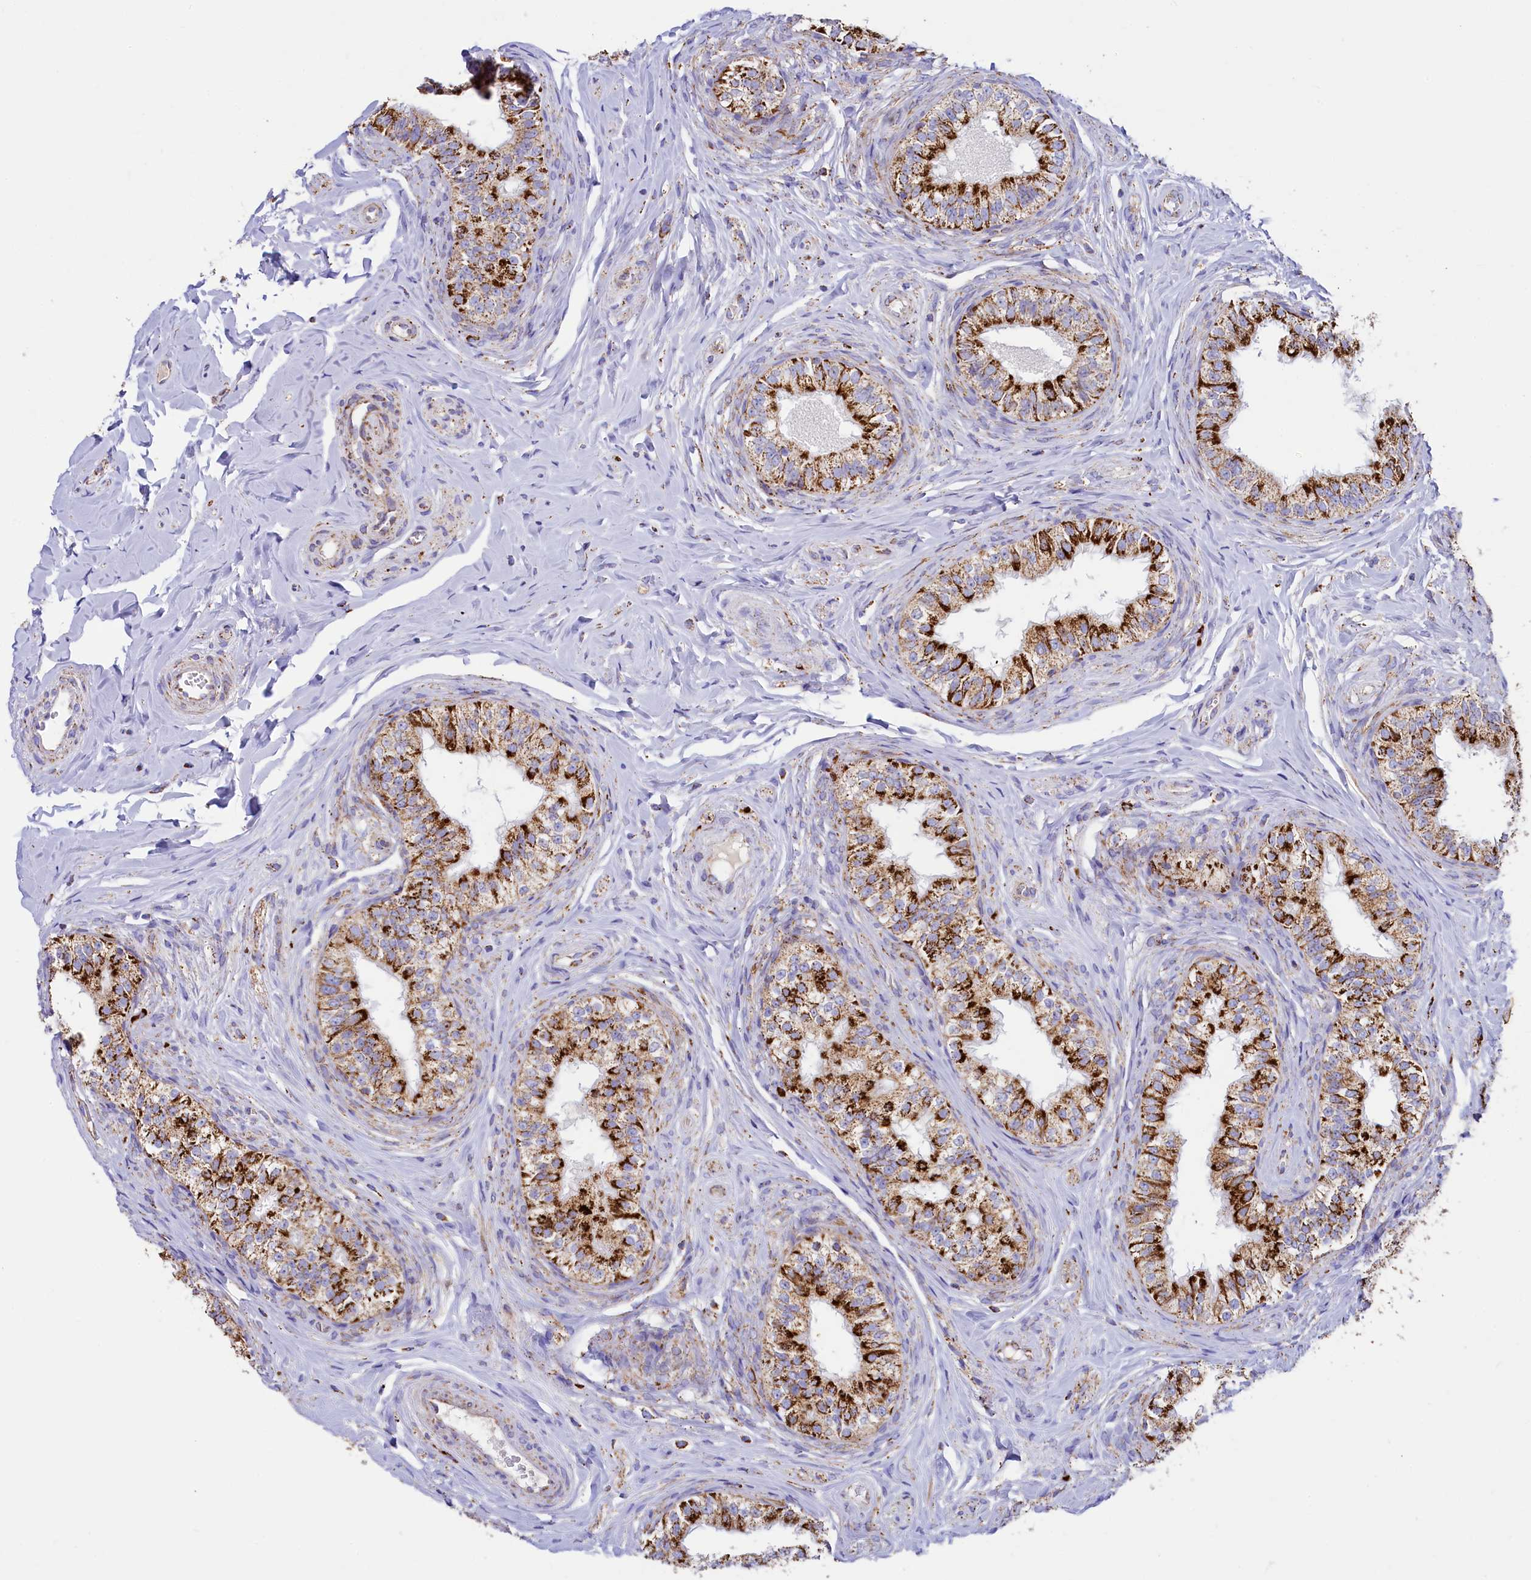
{"staining": {"intensity": "strong", "quantity": ">75%", "location": "cytoplasmic/membranous"}, "tissue": "epididymis", "cell_type": "Glandular cells", "image_type": "normal", "snomed": [{"axis": "morphology", "description": "Normal tissue, NOS"}, {"axis": "topography", "description": "Epididymis"}], "caption": "DAB immunohistochemical staining of benign epididymis exhibits strong cytoplasmic/membranous protein positivity in about >75% of glandular cells. The staining is performed using DAB brown chromogen to label protein expression. The nuclei are counter-stained blue using hematoxylin.", "gene": "IDH3A", "patient": {"sex": "male", "age": 49}}